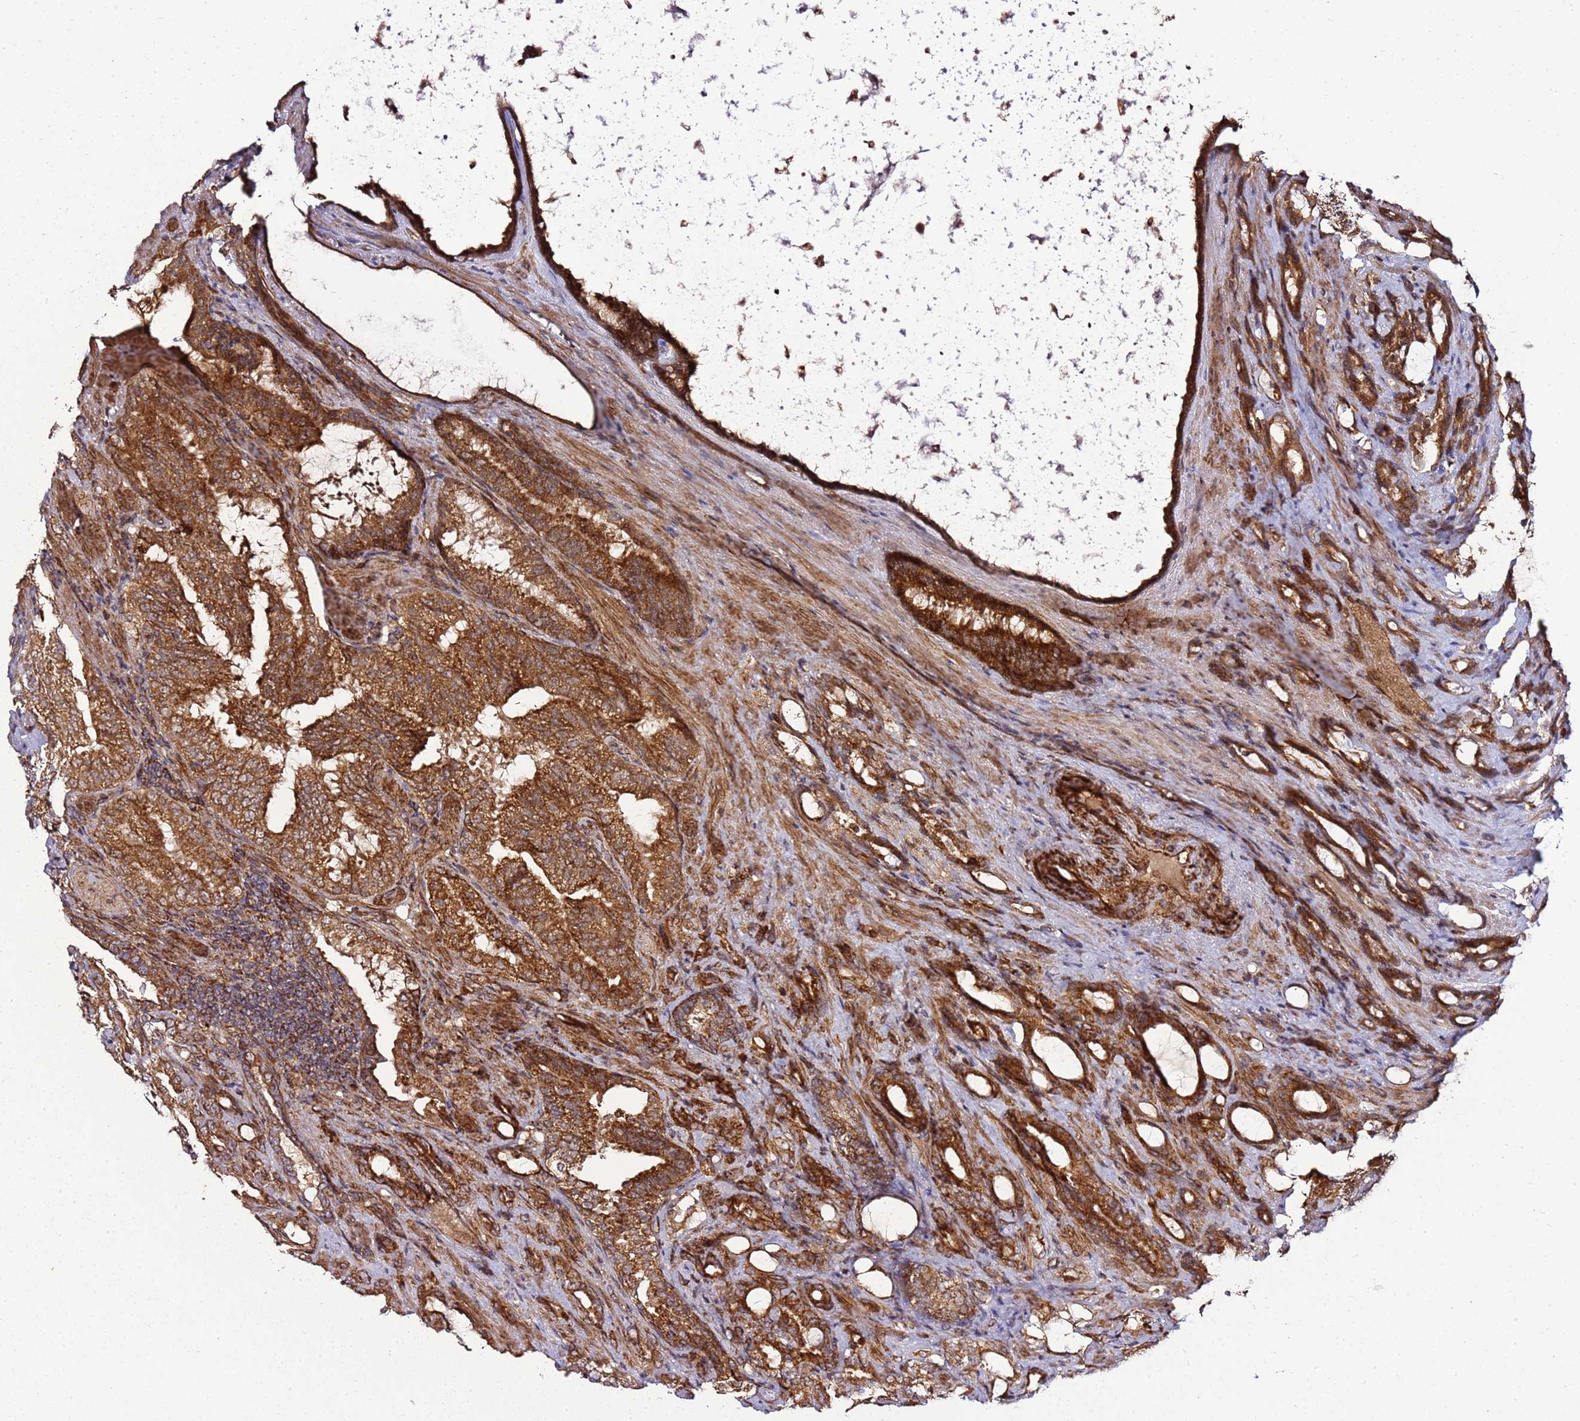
{"staining": {"intensity": "strong", "quantity": ">75%", "location": "cytoplasmic/membranous"}, "tissue": "prostate cancer", "cell_type": "Tumor cells", "image_type": "cancer", "snomed": [{"axis": "morphology", "description": "Adenocarcinoma, High grade"}, {"axis": "topography", "description": "Prostate"}], "caption": "The image shows immunohistochemical staining of prostate high-grade adenocarcinoma. There is strong cytoplasmic/membranous expression is present in approximately >75% of tumor cells. (IHC, brightfield microscopy, high magnification).", "gene": "TM2D2", "patient": {"sex": "male", "age": 72}}